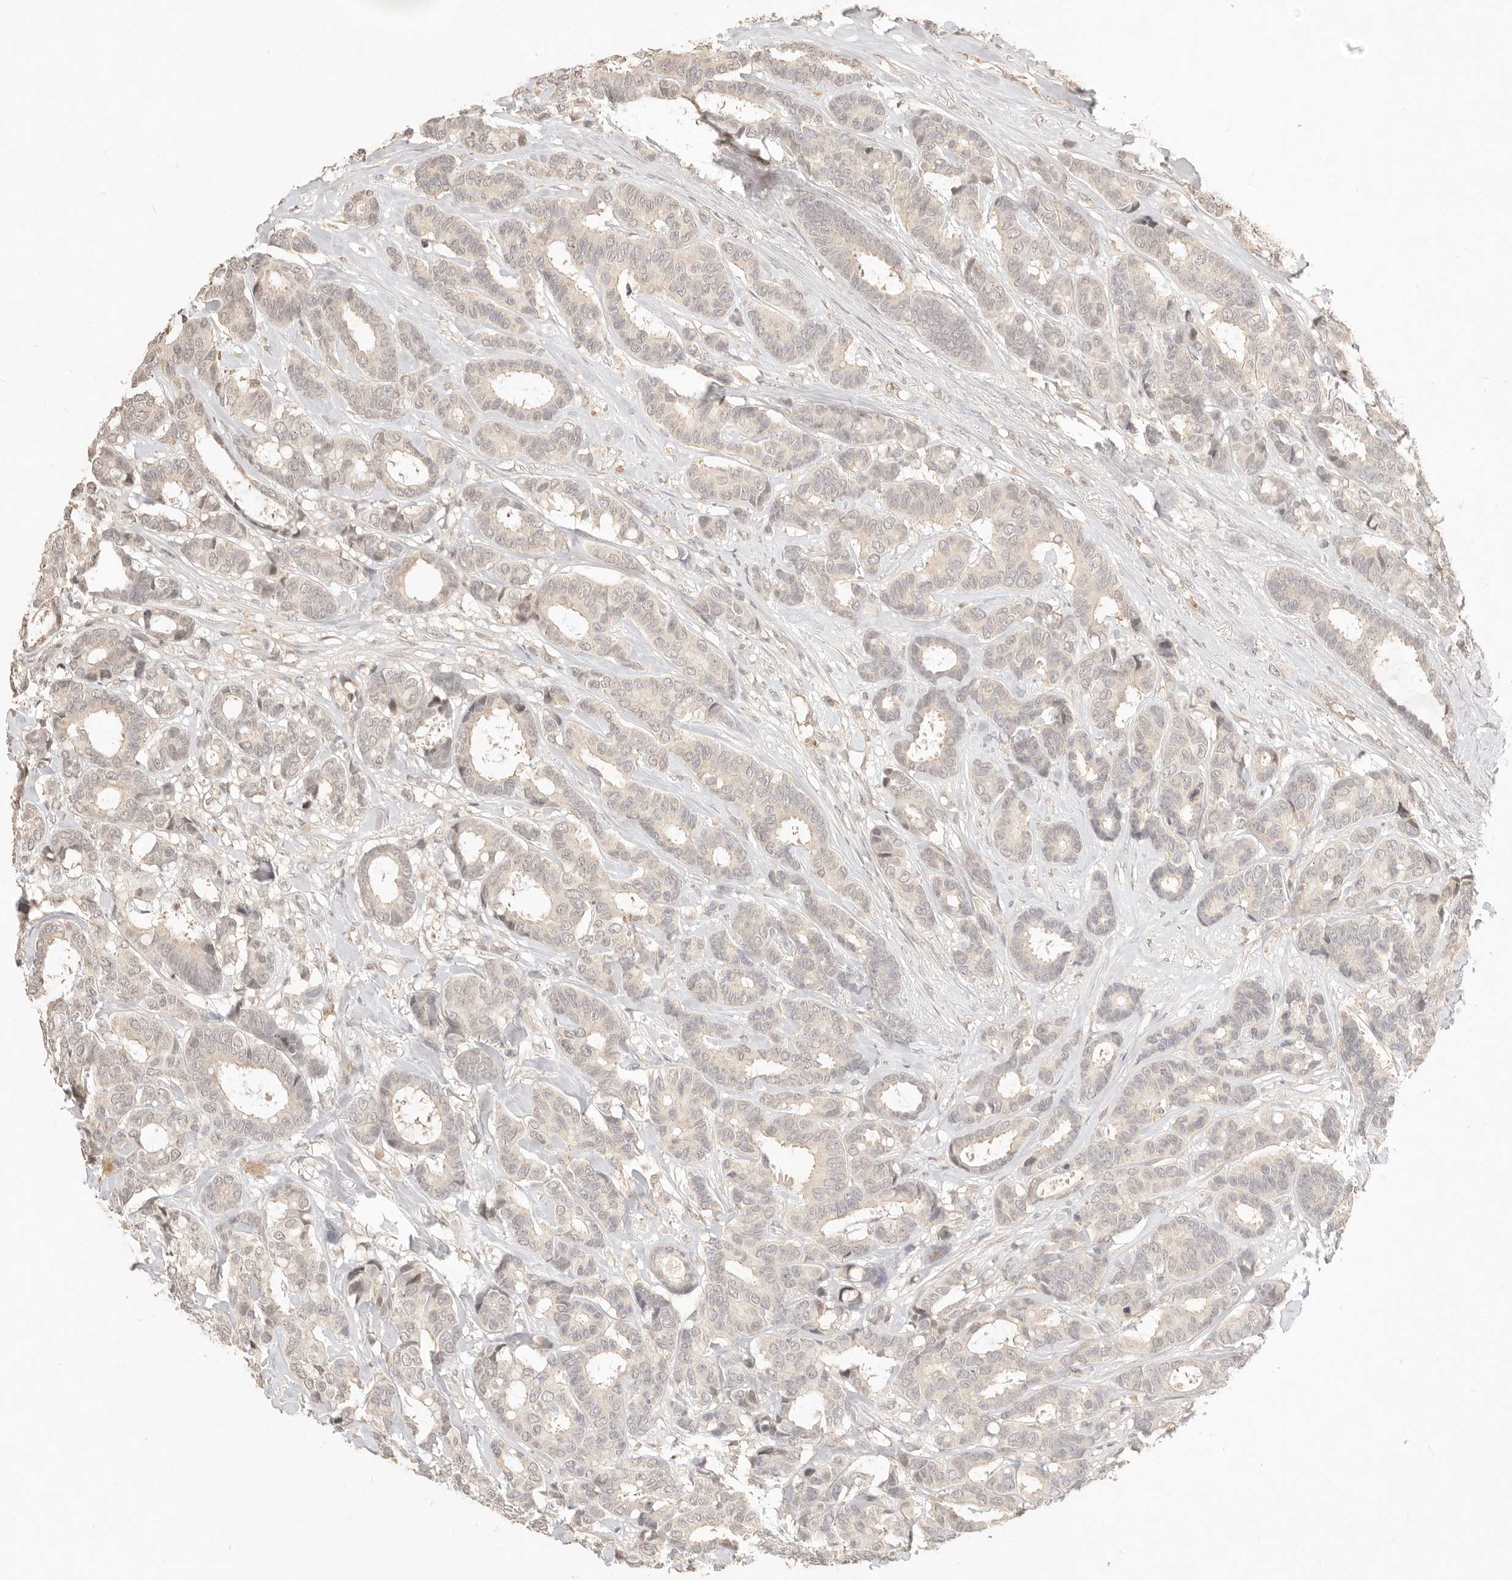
{"staining": {"intensity": "weak", "quantity": "25%-75%", "location": "nuclear"}, "tissue": "breast cancer", "cell_type": "Tumor cells", "image_type": "cancer", "snomed": [{"axis": "morphology", "description": "Duct carcinoma"}, {"axis": "topography", "description": "Breast"}], "caption": "Breast cancer (intraductal carcinoma) was stained to show a protein in brown. There is low levels of weak nuclear positivity in approximately 25%-75% of tumor cells.", "gene": "MEP1A", "patient": {"sex": "female", "age": 87}}